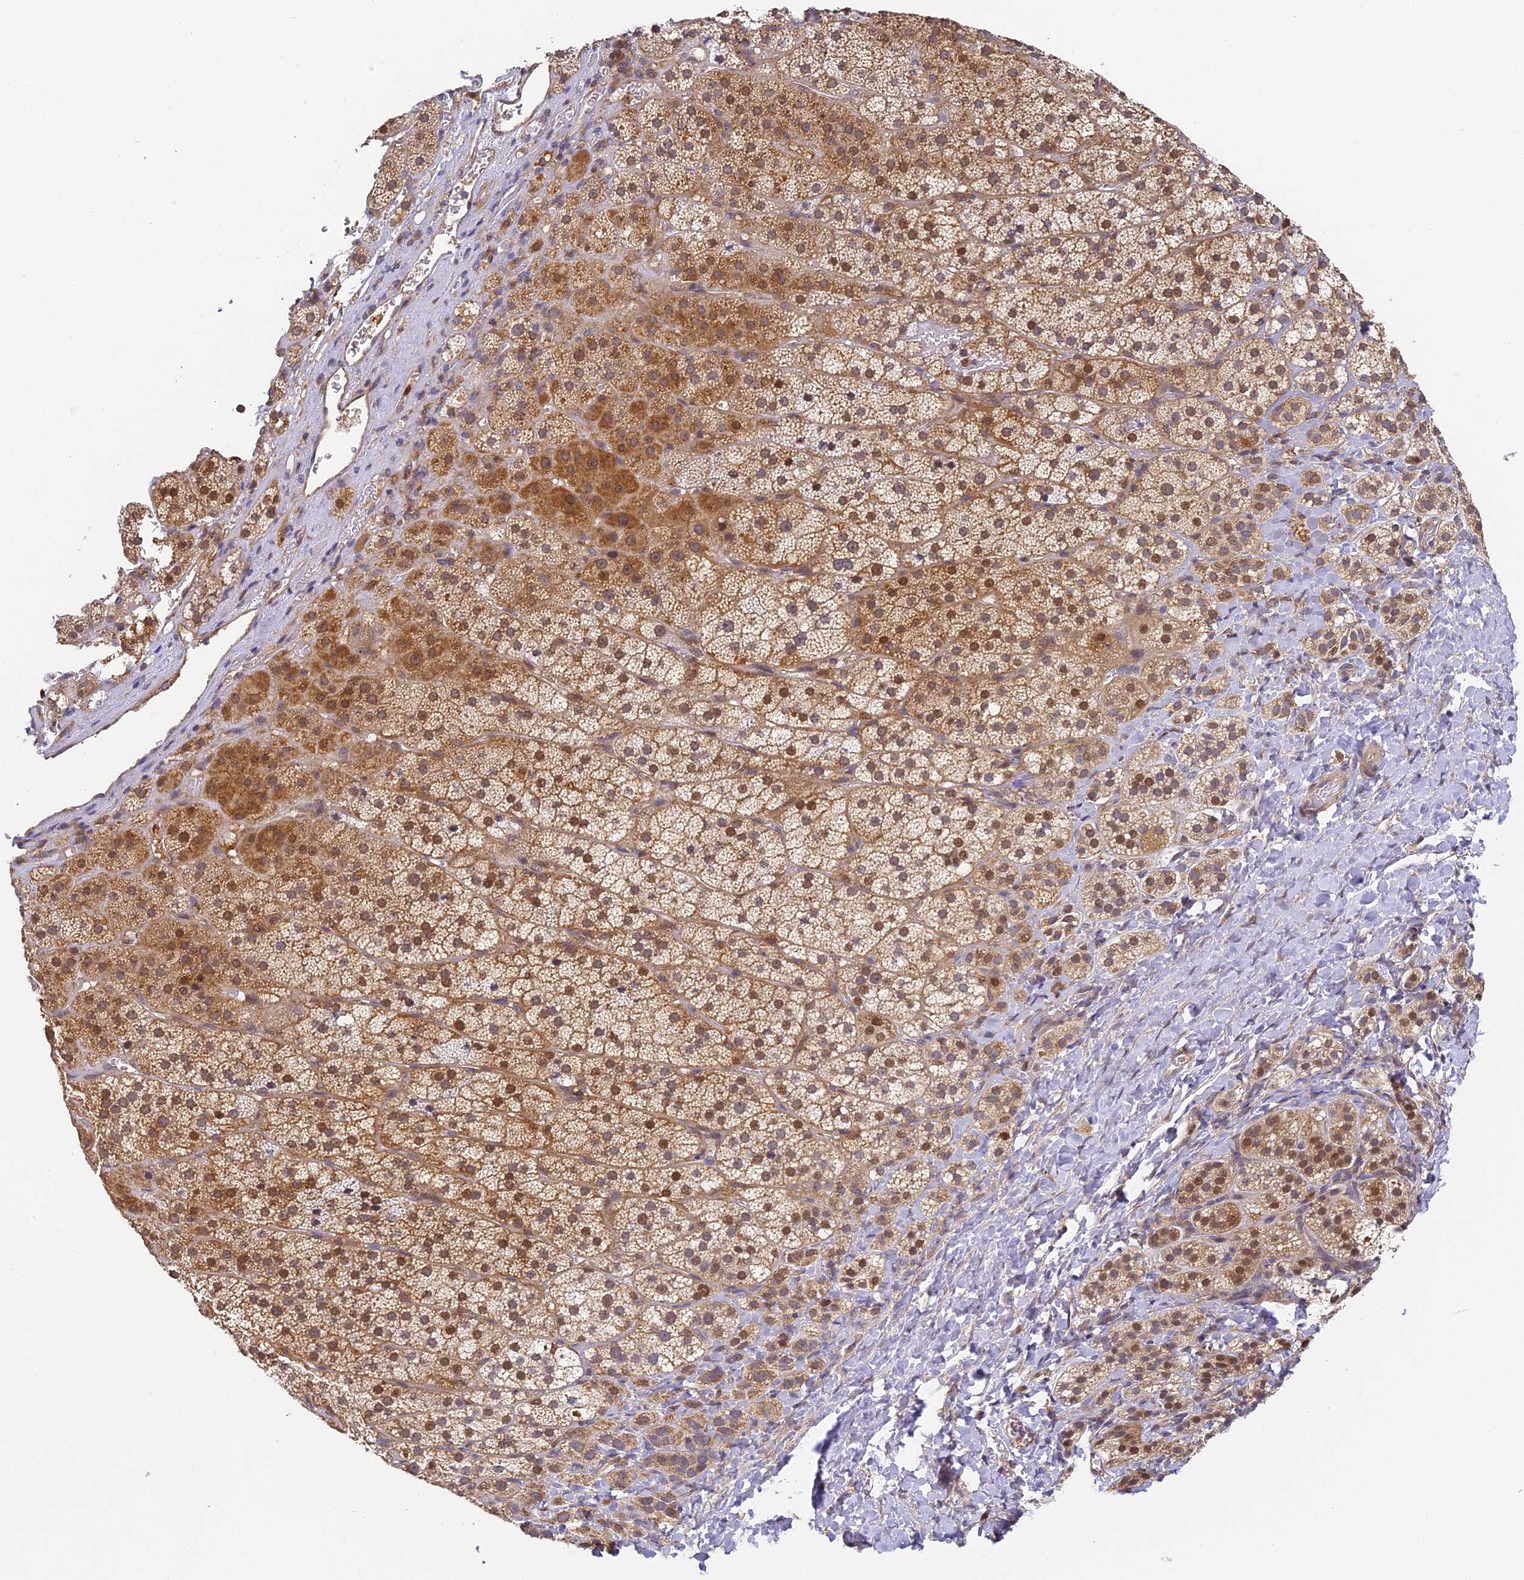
{"staining": {"intensity": "moderate", "quantity": "25%-75%", "location": "cytoplasmic/membranous,nuclear"}, "tissue": "adrenal gland", "cell_type": "Glandular cells", "image_type": "normal", "snomed": [{"axis": "morphology", "description": "Normal tissue, NOS"}, {"axis": "topography", "description": "Adrenal gland"}], "caption": "A micrograph showing moderate cytoplasmic/membranous,nuclear expression in about 25%-75% of glandular cells in unremarkable adrenal gland, as visualized by brown immunohistochemical staining.", "gene": "ENSG00000268870", "patient": {"sex": "female", "age": 44}}